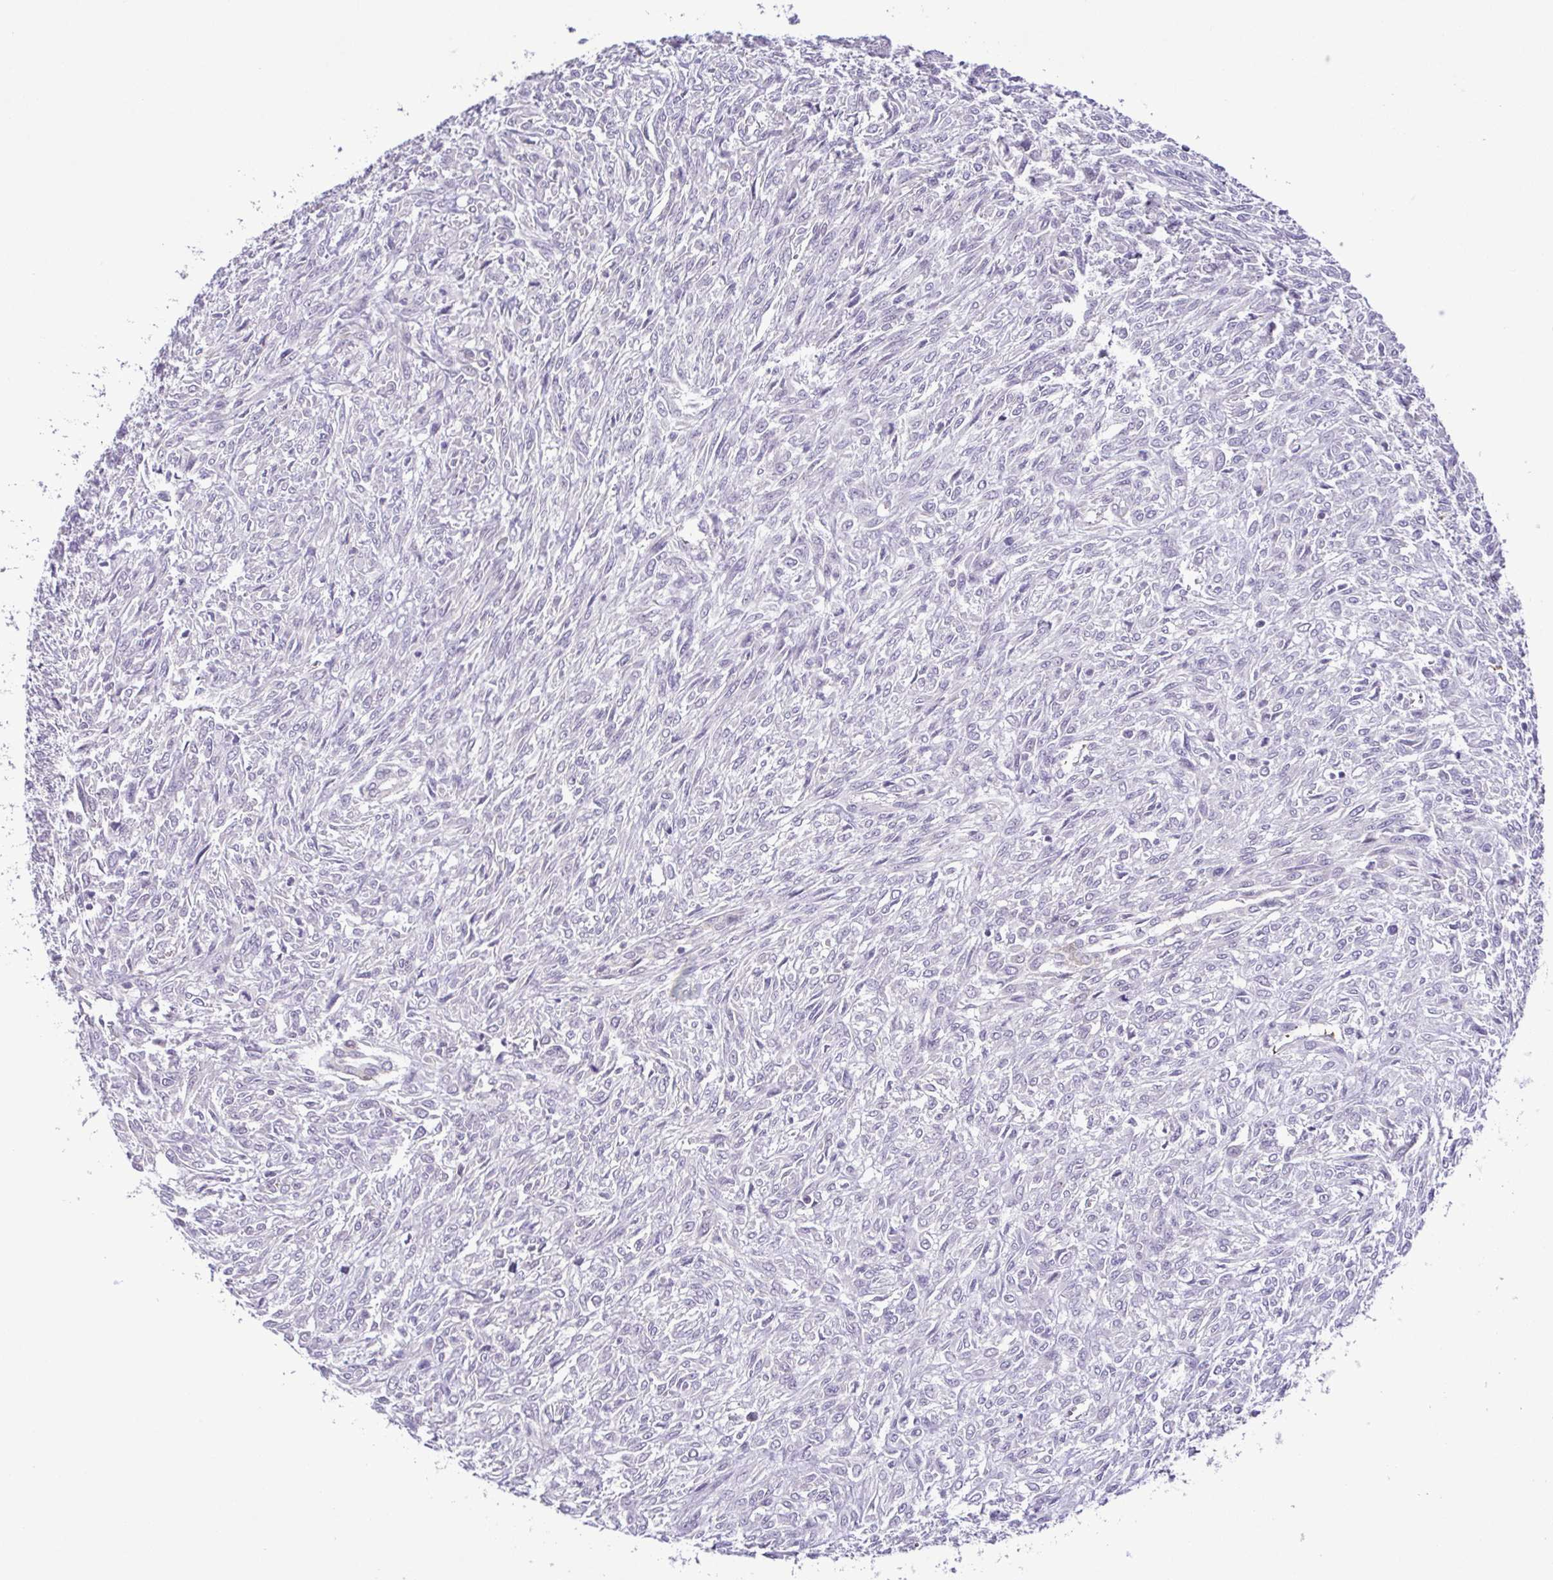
{"staining": {"intensity": "negative", "quantity": "none", "location": "none"}, "tissue": "renal cancer", "cell_type": "Tumor cells", "image_type": "cancer", "snomed": [{"axis": "morphology", "description": "Adenocarcinoma, NOS"}, {"axis": "topography", "description": "Kidney"}], "caption": "Protein analysis of adenocarcinoma (renal) displays no significant staining in tumor cells. (Brightfield microscopy of DAB (3,3'-diaminobenzidine) IHC at high magnification).", "gene": "IL1RN", "patient": {"sex": "male", "age": 58}}